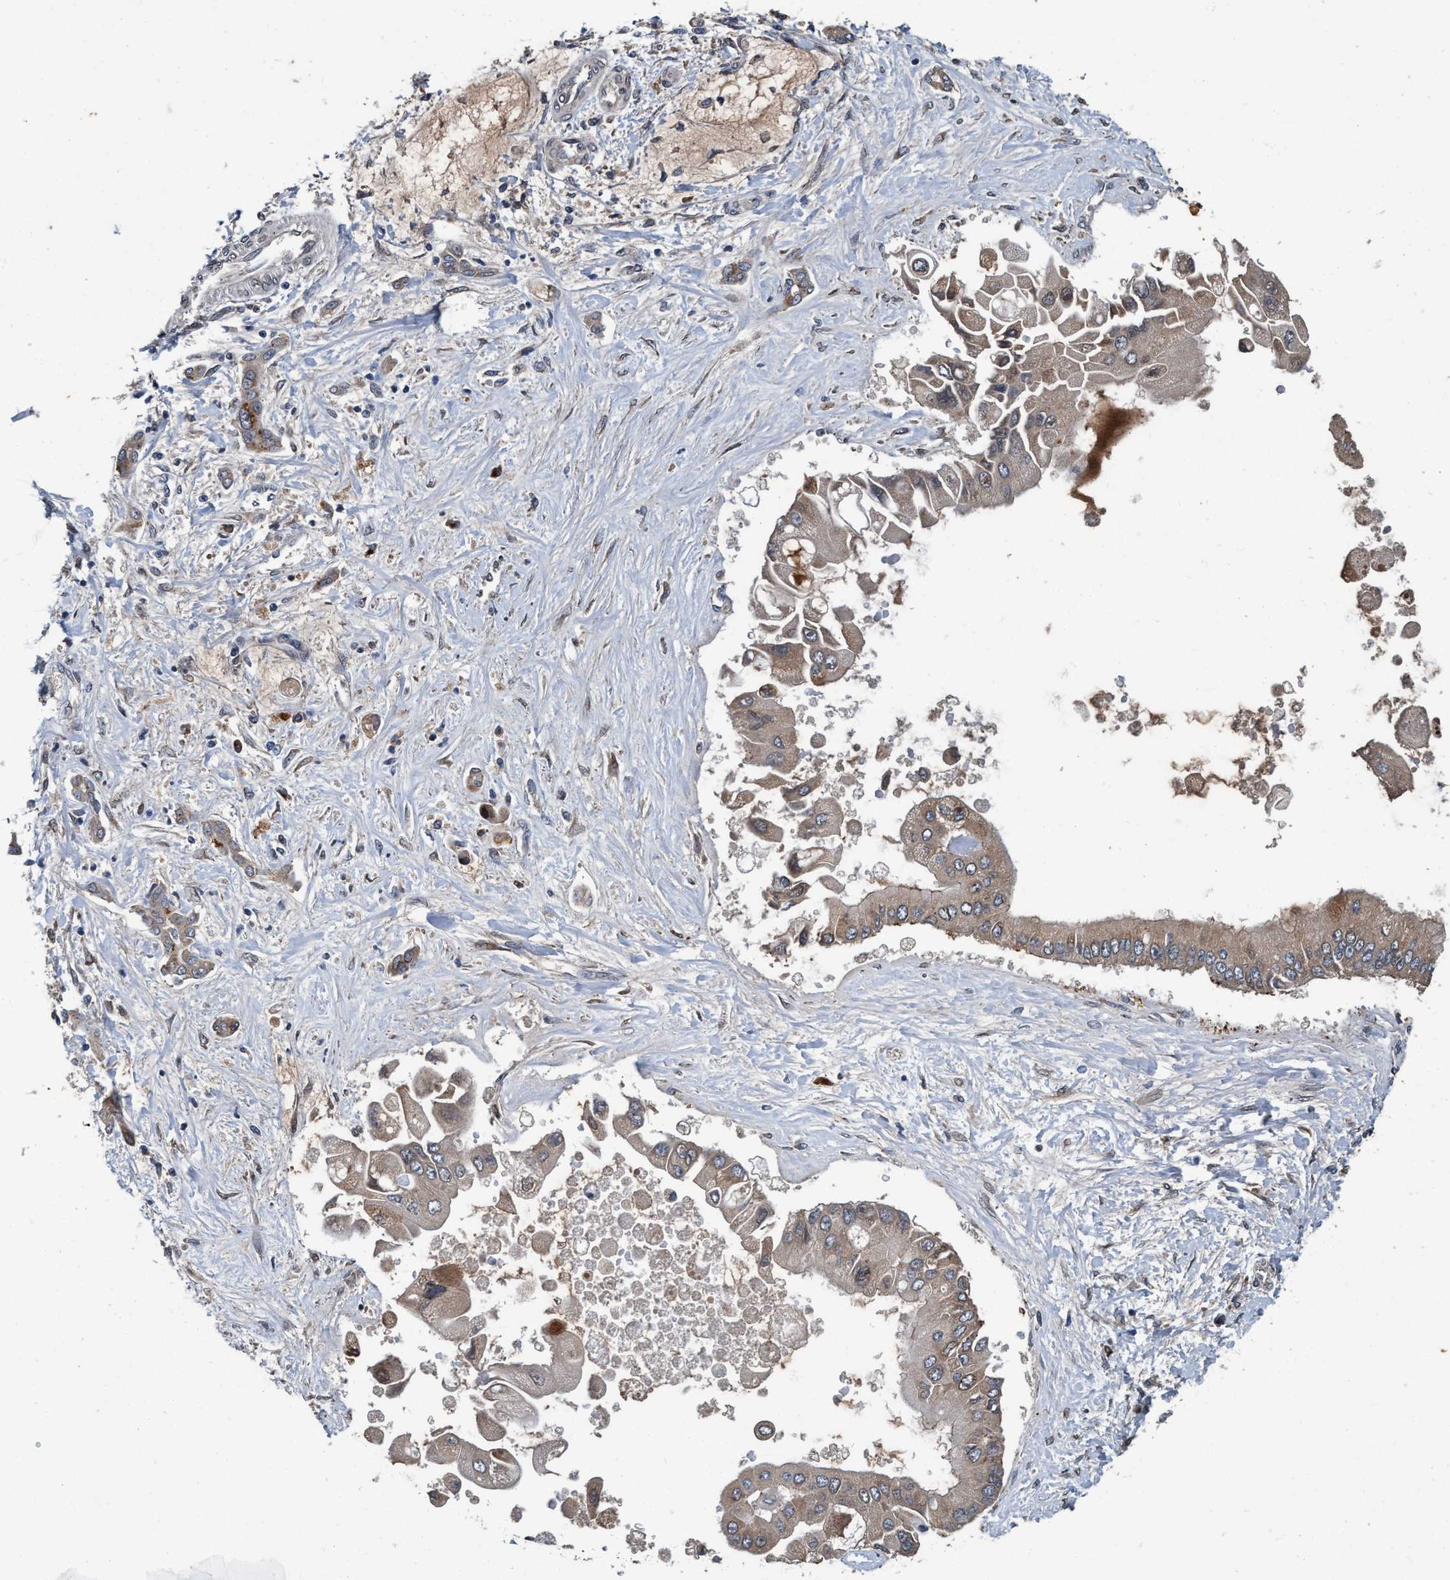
{"staining": {"intensity": "weak", "quantity": "25%-75%", "location": "cytoplasmic/membranous"}, "tissue": "liver cancer", "cell_type": "Tumor cells", "image_type": "cancer", "snomed": [{"axis": "morphology", "description": "Cholangiocarcinoma"}, {"axis": "topography", "description": "Liver"}], "caption": "There is low levels of weak cytoplasmic/membranous staining in tumor cells of cholangiocarcinoma (liver), as demonstrated by immunohistochemical staining (brown color).", "gene": "MACC1", "patient": {"sex": "male", "age": 50}}